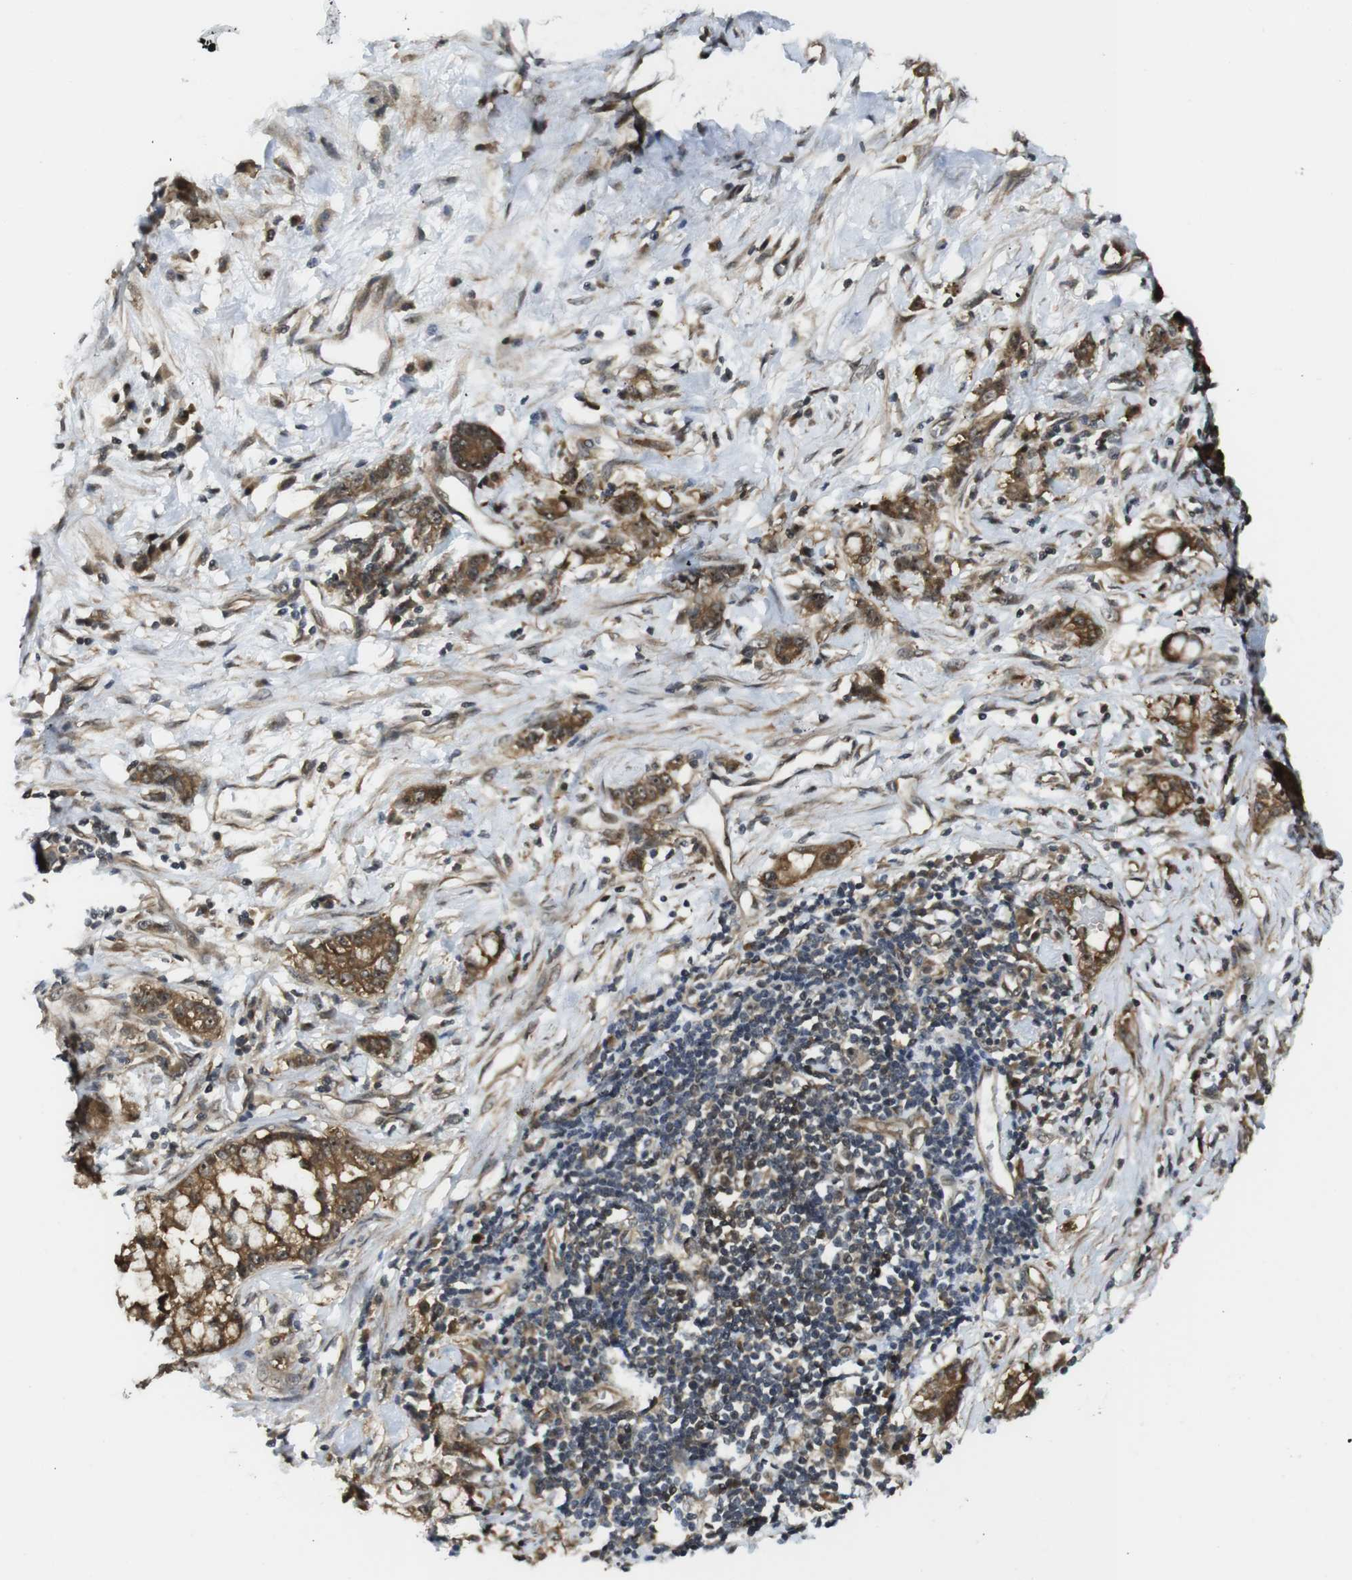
{"staining": {"intensity": "strong", "quantity": ">75%", "location": "cytoplasmic/membranous,nuclear"}, "tissue": "stomach cancer", "cell_type": "Tumor cells", "image_type": "cancer", "snomed": [{"axis": "morphology", "description": "Adenocarcinoma, NOS"}, {"axis": "topography", "description": "Stomach, lower"}], "caption": "Immunohistochemical staining of adenocarcinoma (stomach) demonstrates high levels of strong cytoplasmic/membranous and nuclear protein staining in approximately >75% of tumor cells.", "gene": "CC2D1A", "patient": {"sex": "male", "age": 88}}